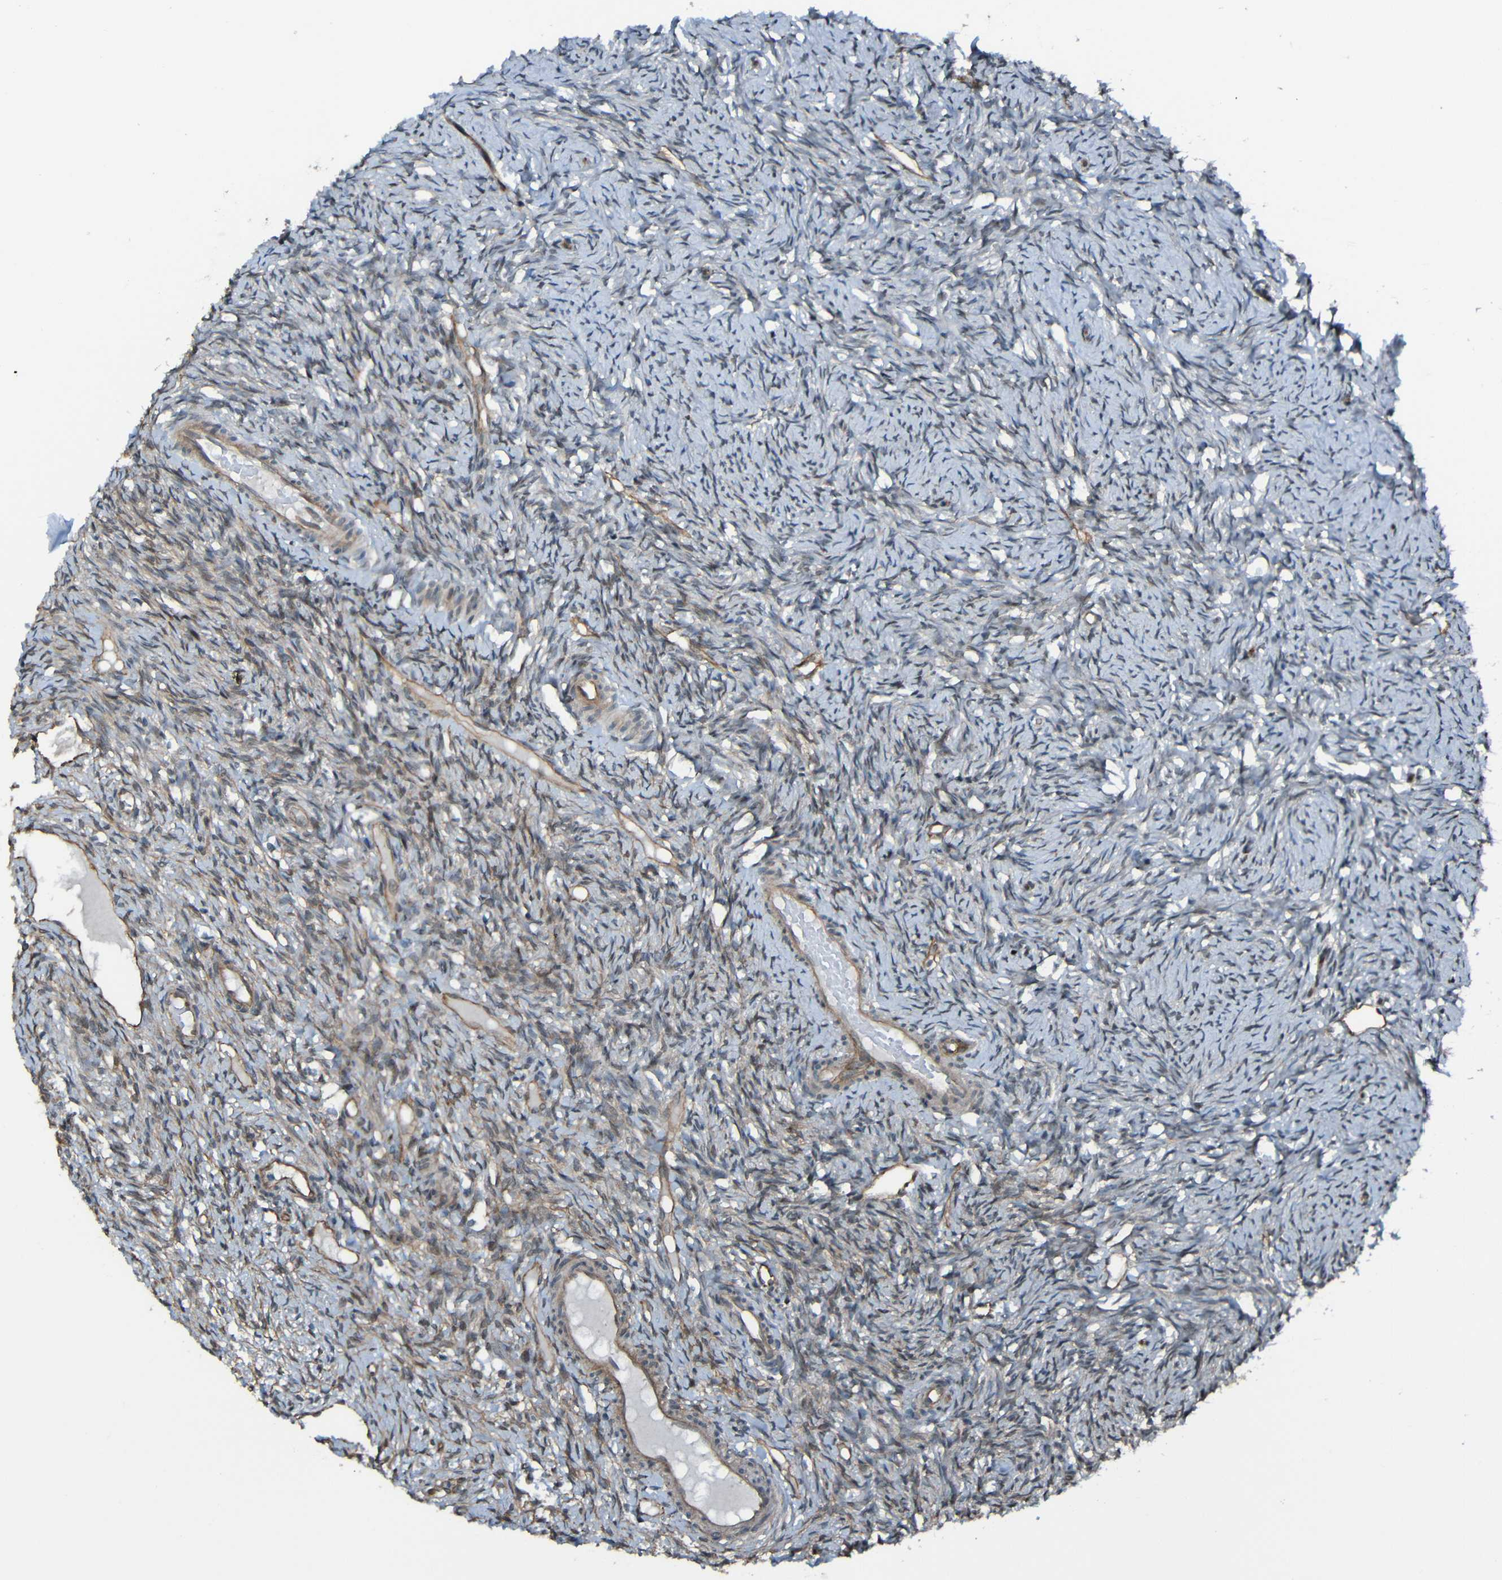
{"staining": {"intensity": "negative", "quantity": "none", "location": "none"}, "tissue": "ovary", "cell_type": "Follicle cells", "image_type": "normal", "snomed": [{"axis": "morphology", "description": "Normal tissue, NOS"}, {"axis": "topography", "description": "Ovary"}], "caption": "A photomicrograph of ovary stained for a protein shows no brown staining in follicle cells.", "gene": "LGR5", "patient": {"sex": "female", "age": 33}}